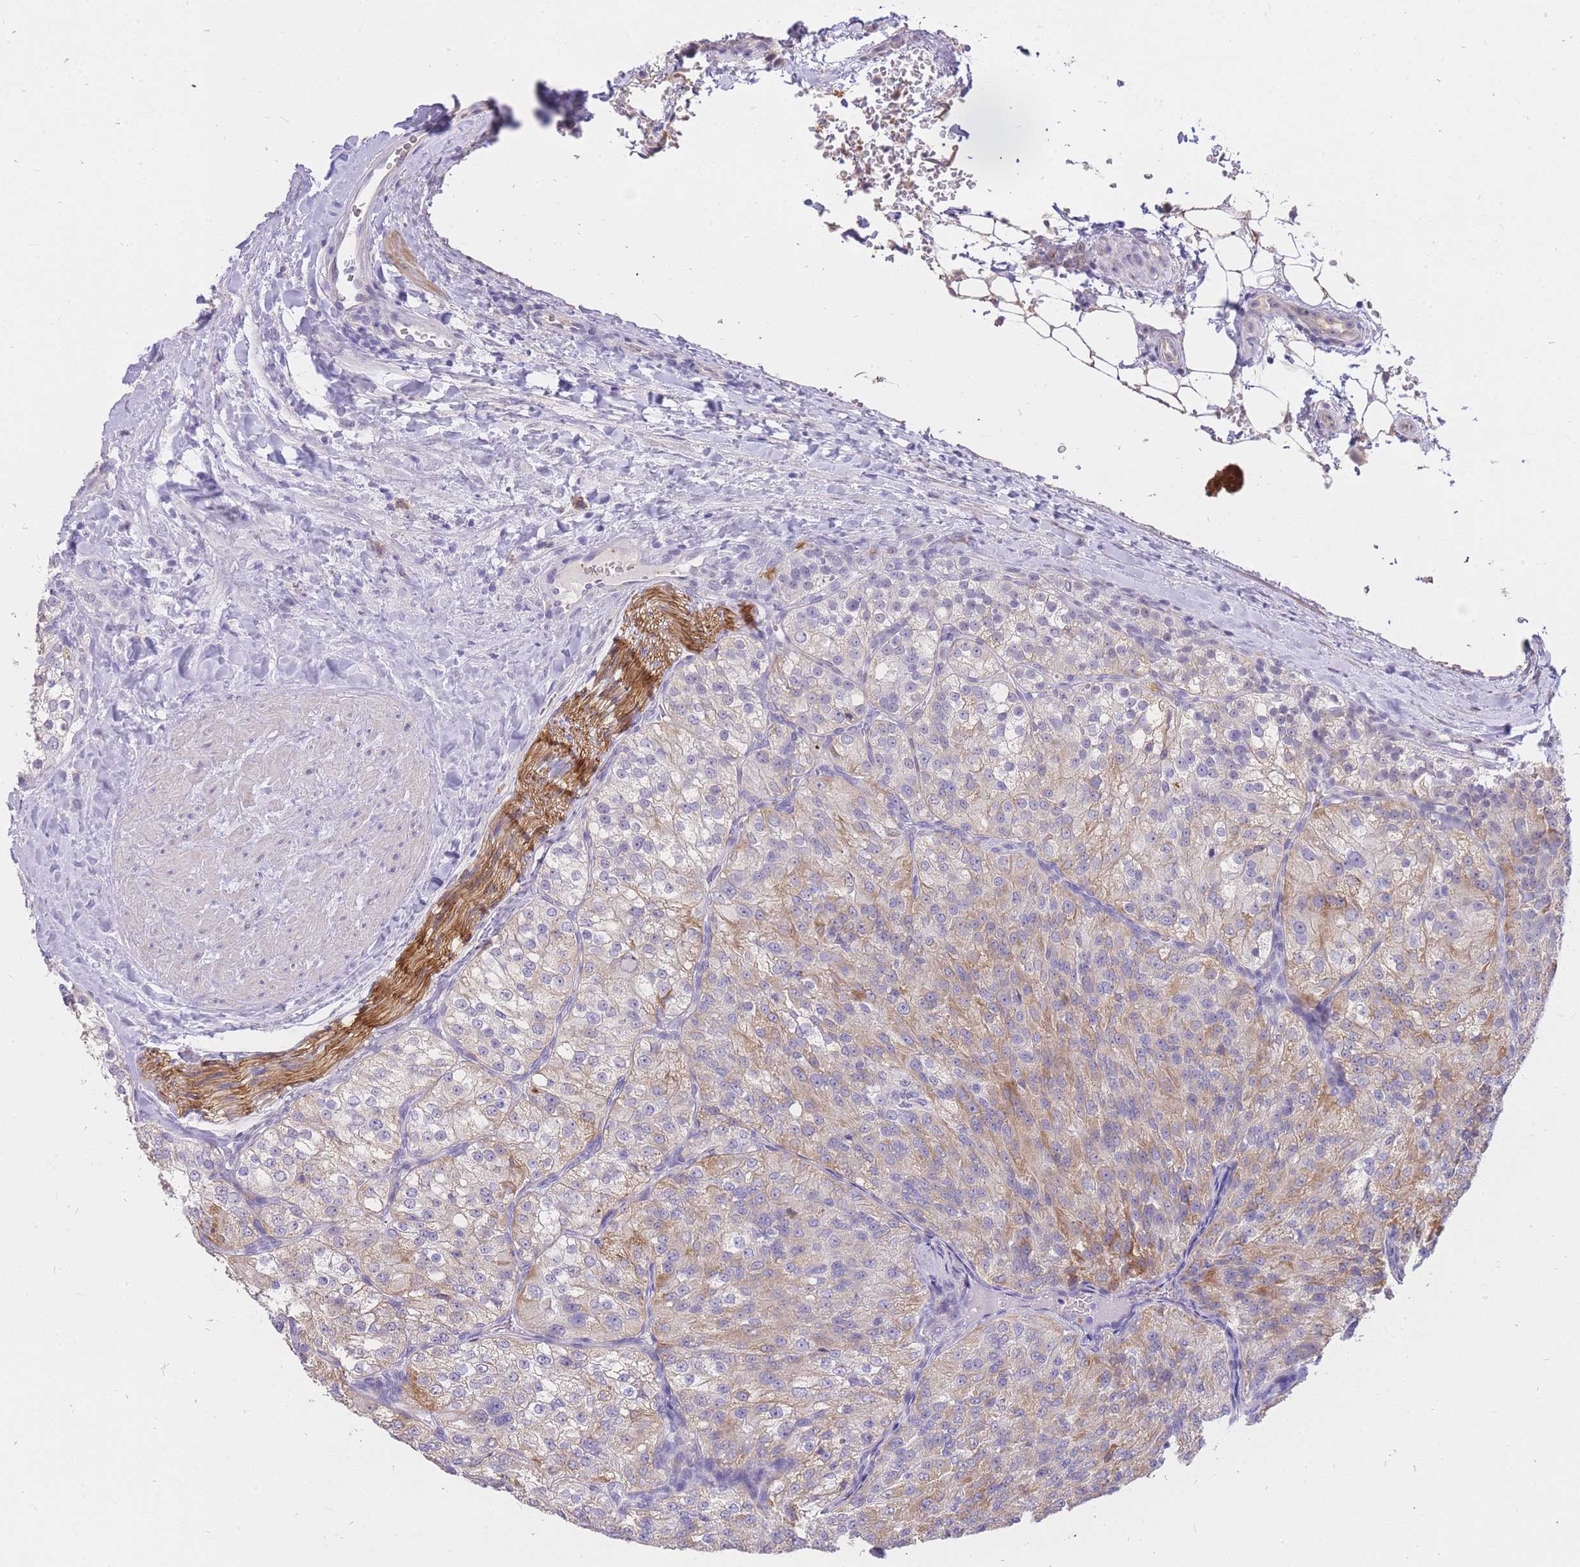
{"staining": {"intensity": "moderate", "quantity": "<25%", "location": "cytoplasmic/membranous"}, "tissue": "renal cancer", "cell_type": "Tumor cells", "image_type": "cancer", "snomed": [{"axis": "morphology", "description": "Adenocarcinoma, NOS"}, {"axis": "topography", "description": "Kidney"}], "caption": "Moderate cytoplasmic/membranous protein staining is appreciated in approximately <25% of tumor cells in adenocarcinoma (renal).", "gene": "C2orf88", "patient": {"sex": "female", "age": 63}}